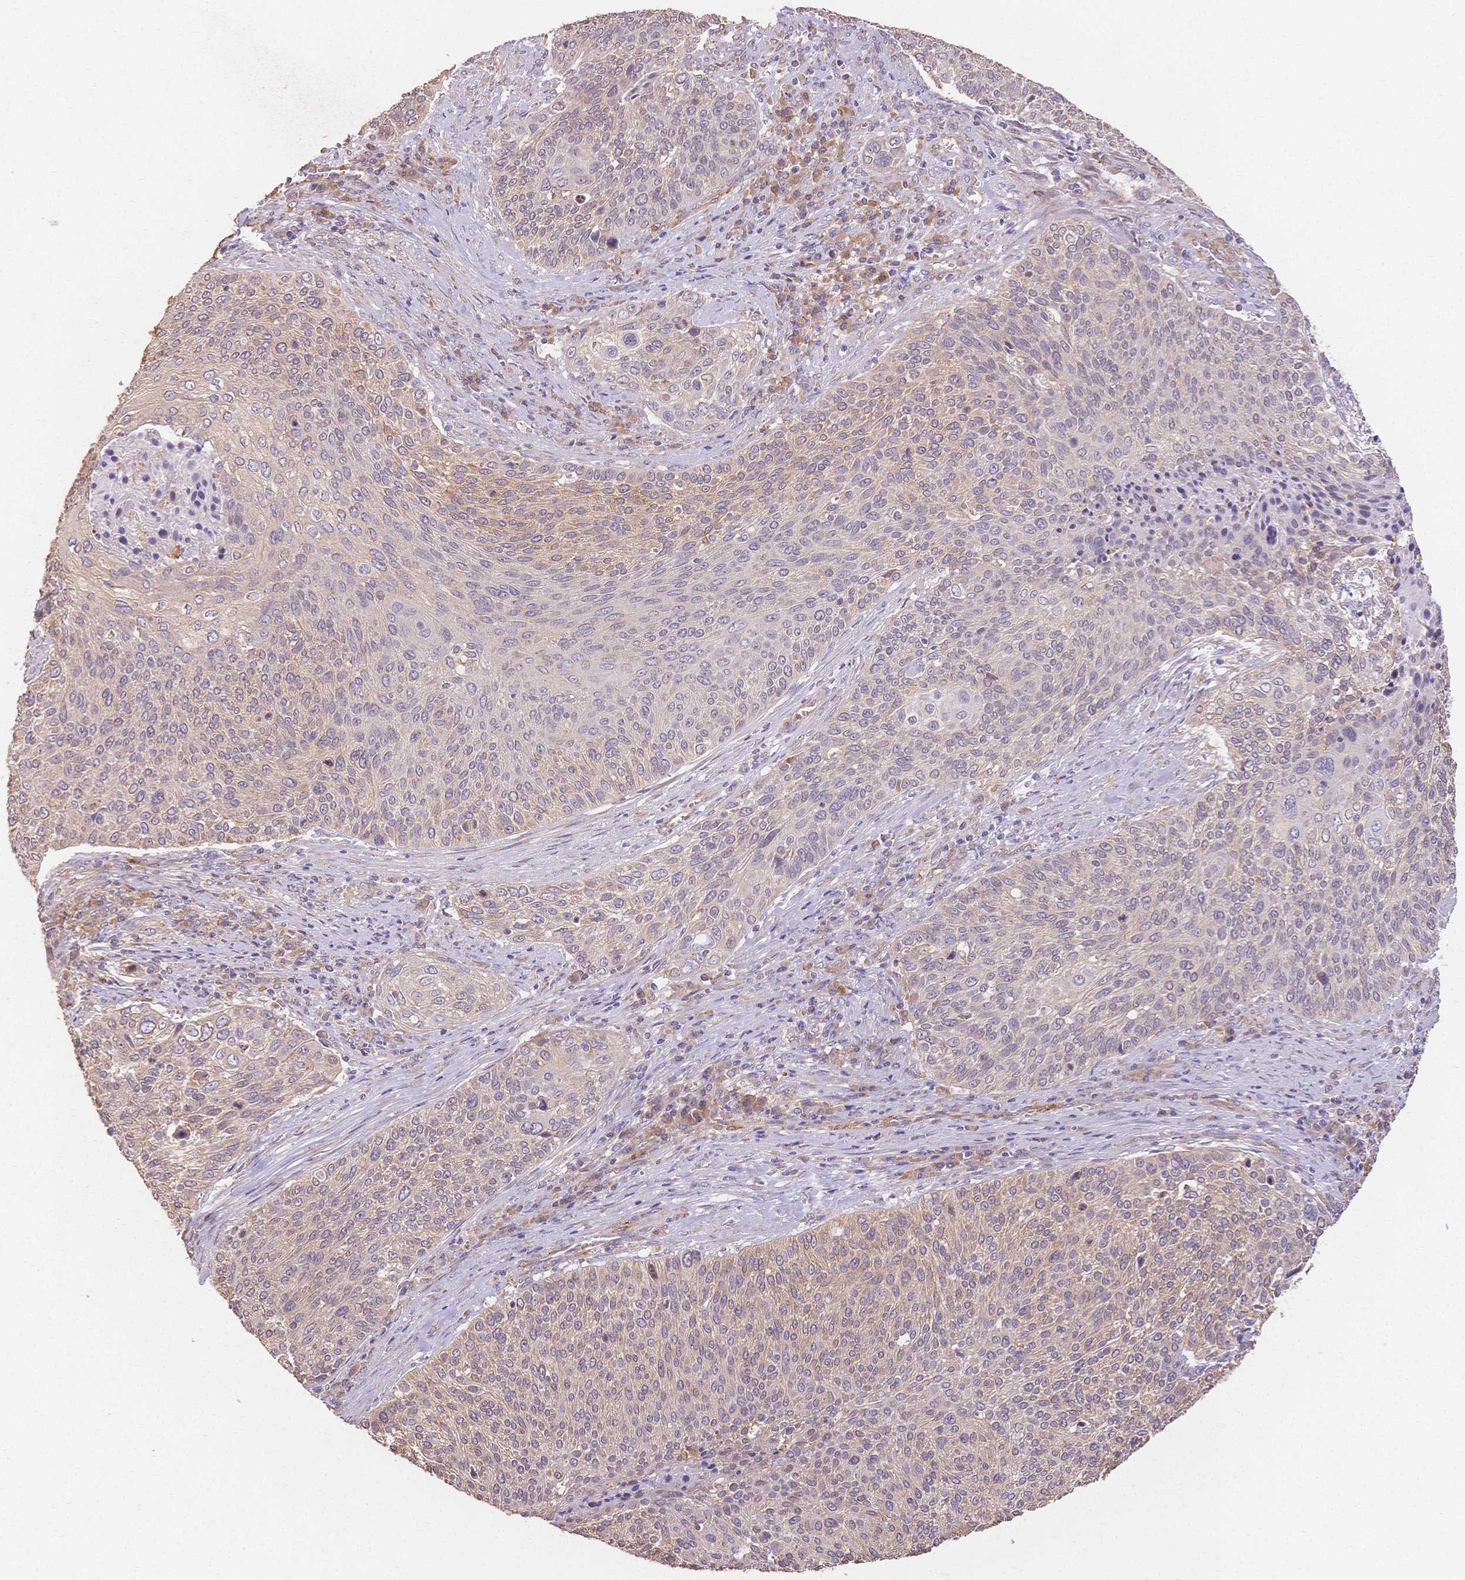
{"staining": {"intensity": "weak", "quantity": "25%-75%", "location": "cytoplasmic/membranous"}, "tissue": "cervical cancer", "cell_type": "Tumor cells", "image_type": "cancer", "snomed": [{"axis": "morphology", "description": "Squamous cell carcinoma, NOS"}, {"axis": "topography", "description": "Cervix"}], "caption": "Immunohistochemical staining of human cervical cancer (squamous cell carcinoma) reveals weak cytoplasmic/membranous protein expression in about 25%-75% of tumor cells.", "gene": "HS3ST5", "patient": {"sex": "female", "age": 31}}